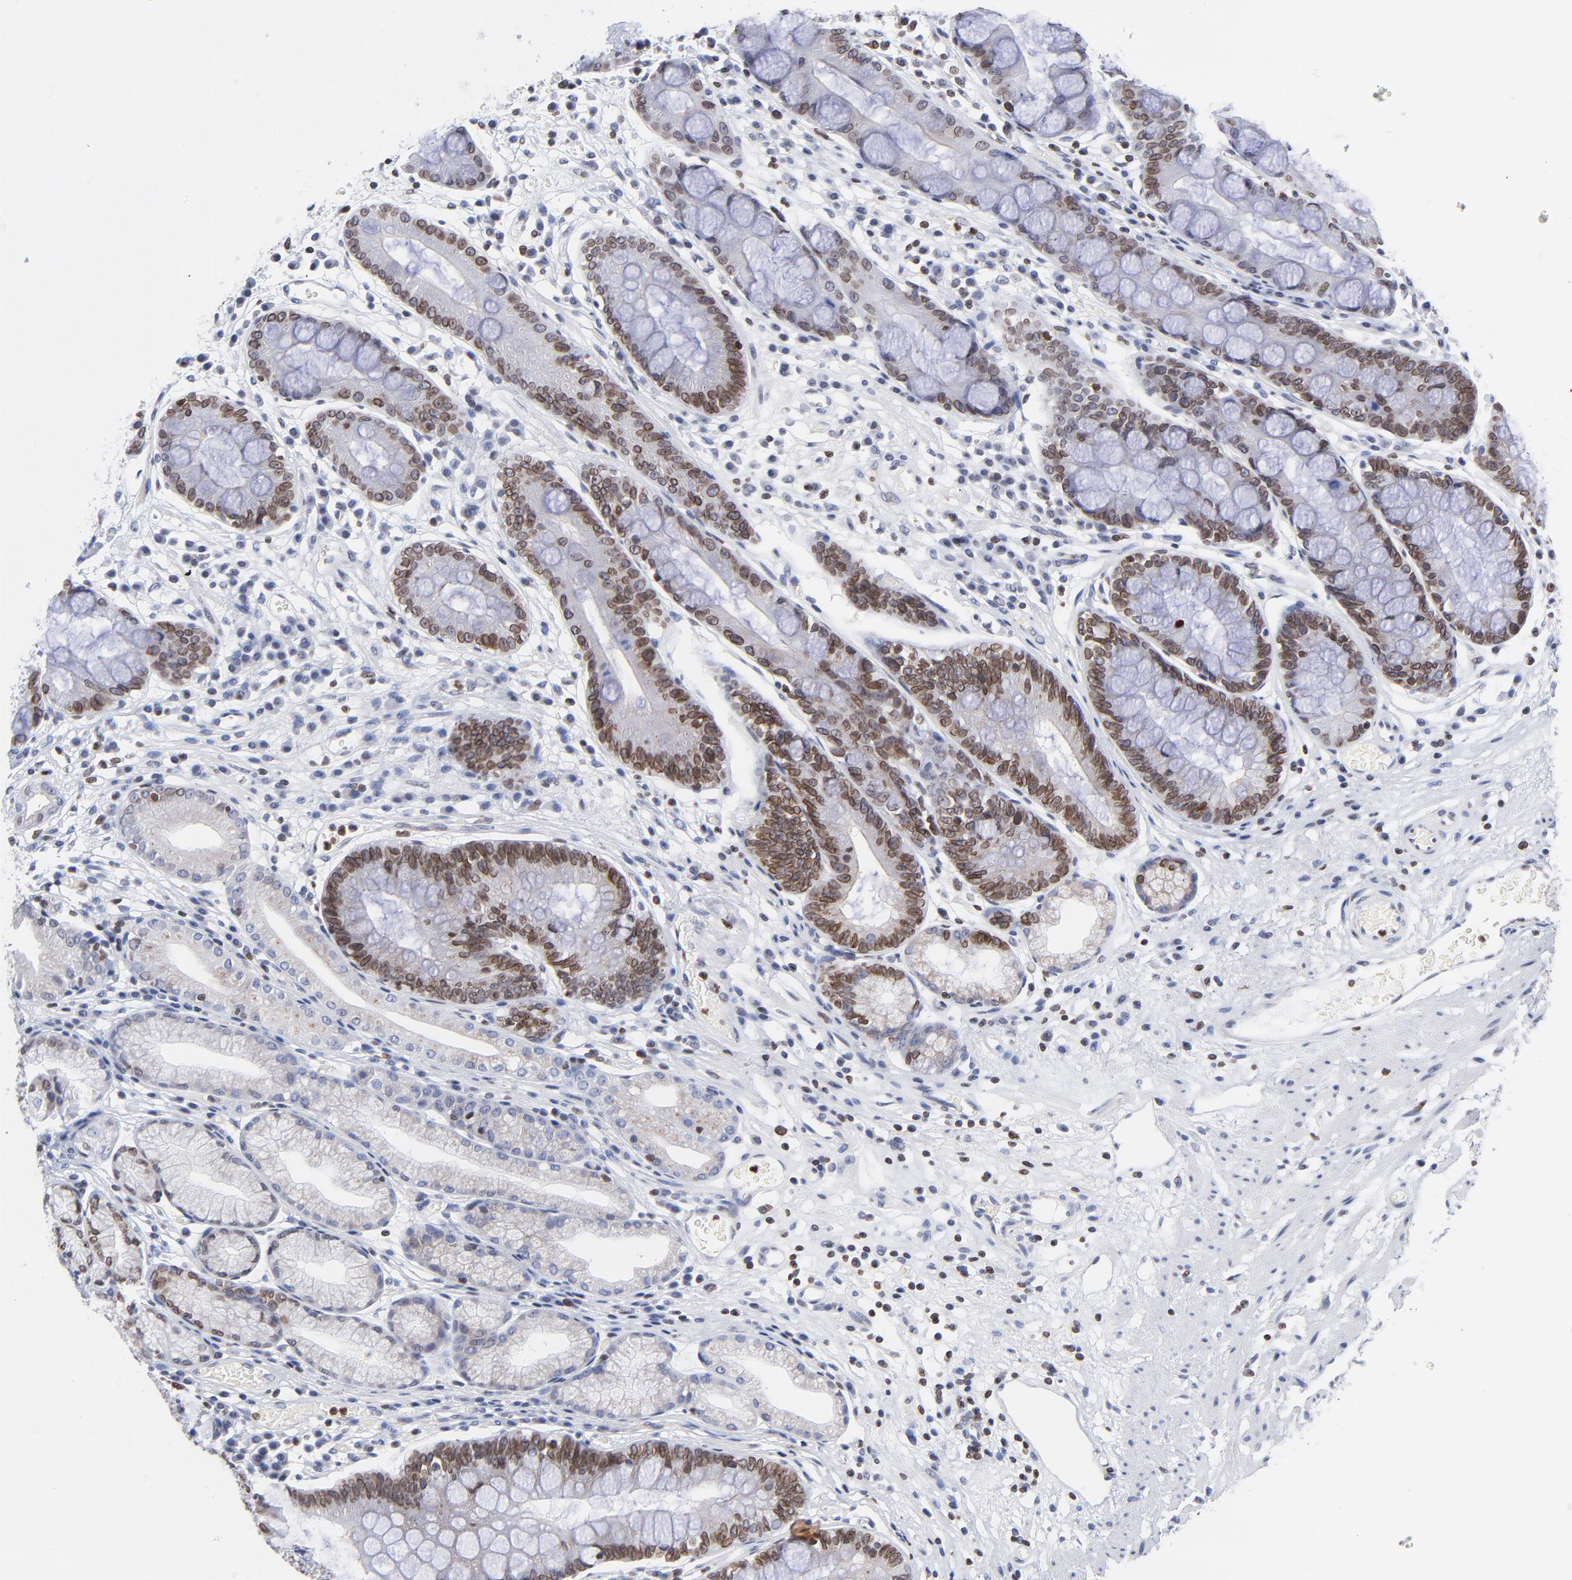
{"staining": {"intensity": "moderate", "quantity": ">75%", "location": "cytoplasmic/membranous,nuclear"}, "tissue": "stomach", "cell_type": "Glandular cells", "image_type": "normal", "snomed": [{"axis": "morphology", "description": "Normal tissue, NOS"}, {"axis": "morphology", "description": "Inflammation, NOS"}, {"axis": "topography", "description": "Stomach, lower"}], "caption": "Protein expression analysis of benign stomach displays moderate cytoplasmic/membranous,nuclear expression in about >75% of glandular cells.", "gene": "THAP7", "patient": {"sex": "male", "age": 59}}